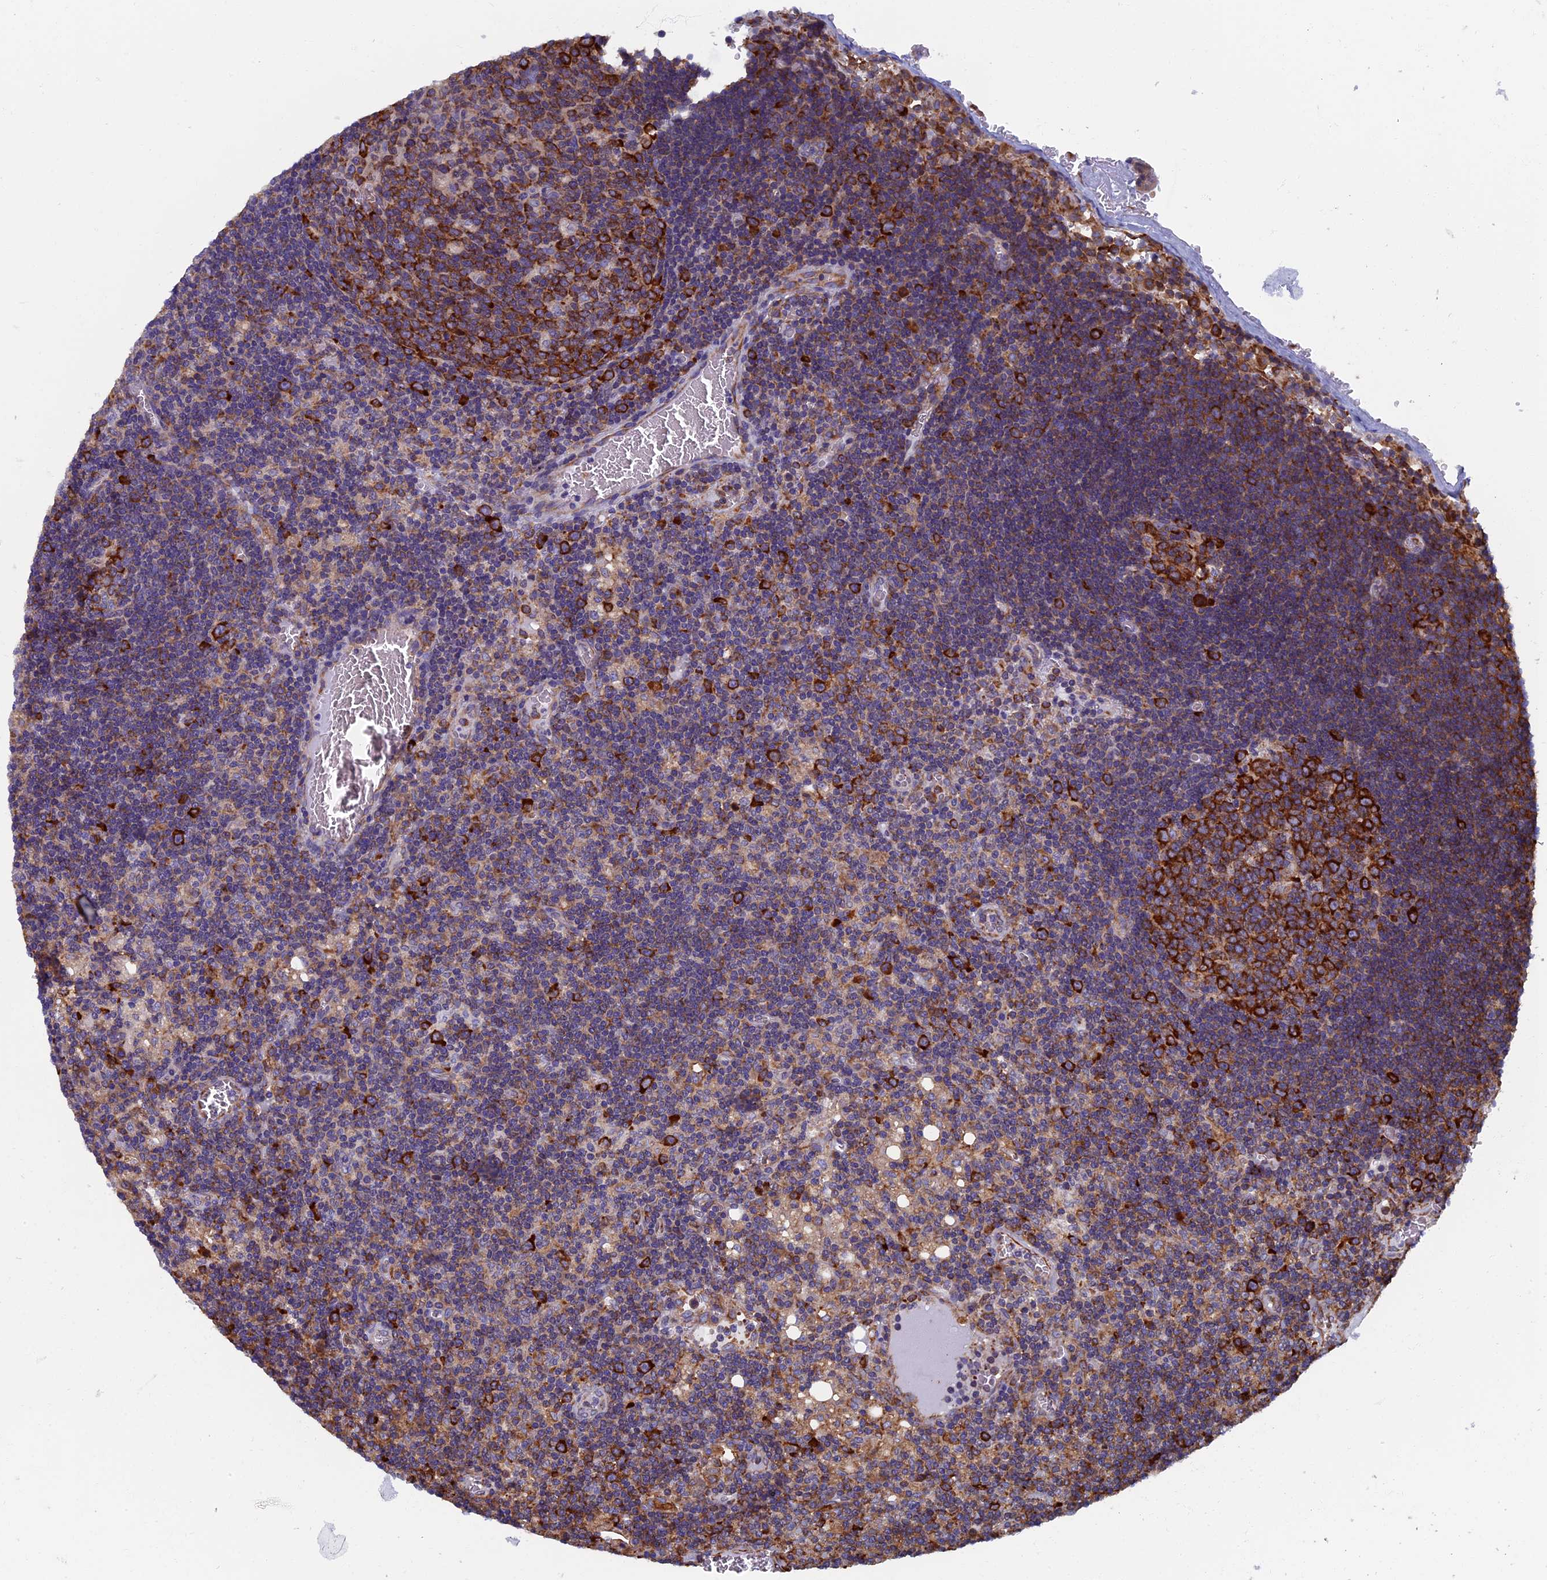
{"staining": {"intensity": "strong", "quantity": ">75%", "location": "cytoplasmic/membranous"}, "tissue": "lymph node", "cell_type": "Germinal center cells", "image_type": "normal", "snomed": [{"axis": "morphology", "description": "Normal tissue, NOS"}, {"axis": "topography", "description": "Lymph node"}], "caption": "Lymph node stained for a protein displays strong cytoplasmic/membranous positivity in germinal center cells. (Brightfield microscopy of DAB IHC at high magnification).", "gene": "YBX1", "patient": {"sex": "female", "age": 73}}